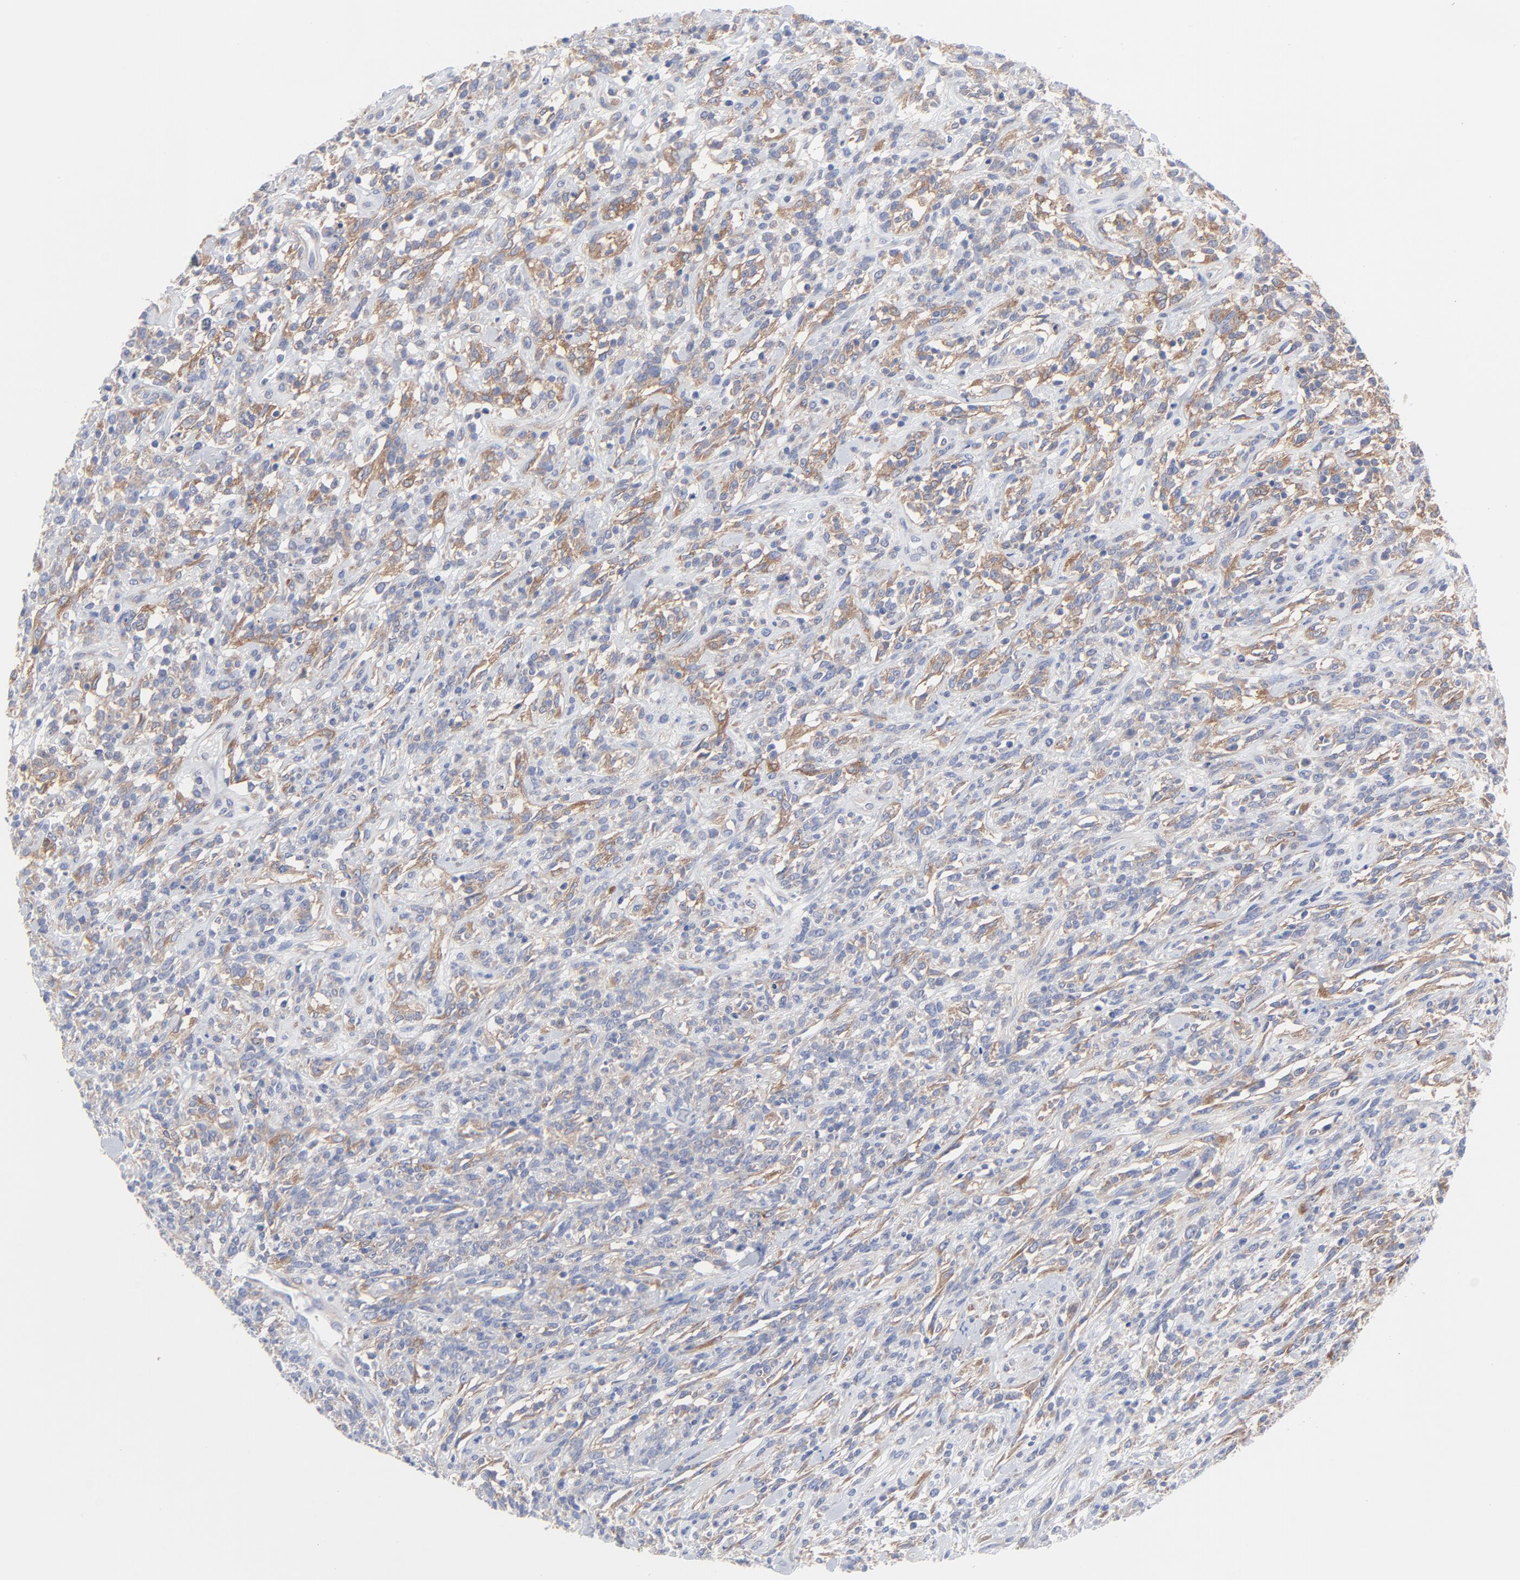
{"staining": {"intensity": "weak", "quantity": "<25%", "location": "cytoplasmic/membranous"}, "tissue": "lymphoma", "cell_type": "Tumor cells", "image_type": "cancer", "snomed": [{"axis": "morphology", "description": "Malignant lymphoma, non-Hodgkin's type, High grade"}, {"axis": "topography", "description": "Lymph node"}], "caption": "This micrograph is of lymphoma stained with immunohistochemistry to label a protein in brown with the nuclei are counter-stained blue. There is no staining in tumor cells.", "gene": "STAT2", "patient": {"sex": "female", "age": 73}}